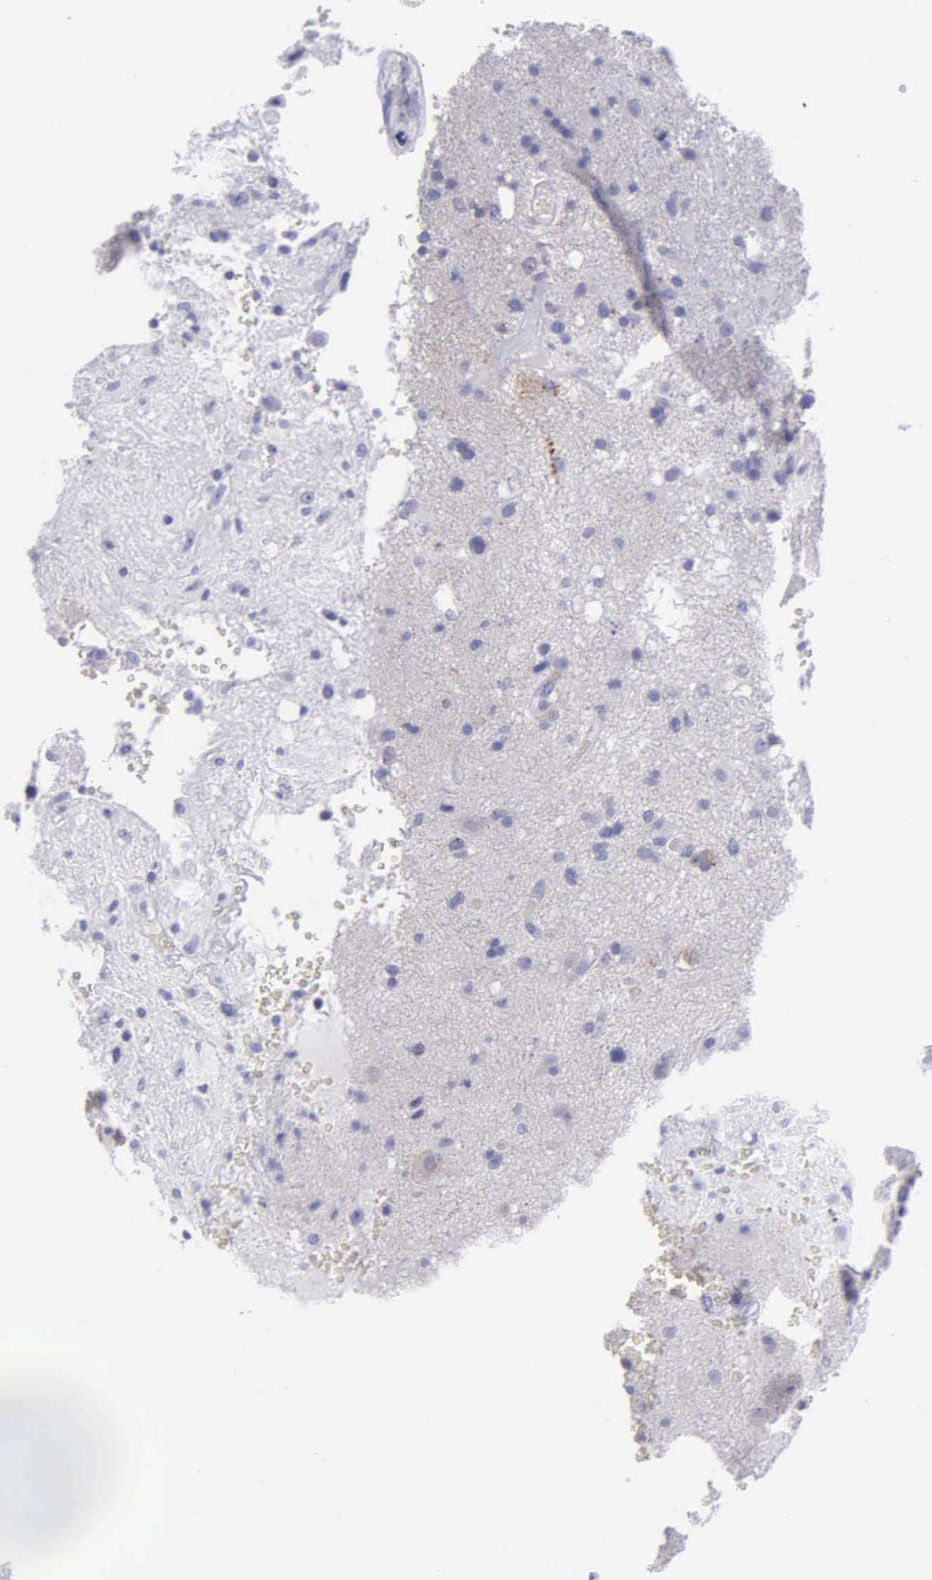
{"staining": {"intensity": "negative", "quantity": "none", "location": "none"}, "tissue": "glioma", "cell_type": "Tumor cells", "image_type": "cancer", "snomed": [{"axis": "morphology", "description": "Glioma, malignant, High grade"}, {"axis": "topography", "description": "Brain"}], "caption": "The image displays no staining of tumor cells in glioma.", "gene": "FBLN5", "patient": {"sex": "male", "age": 48}}